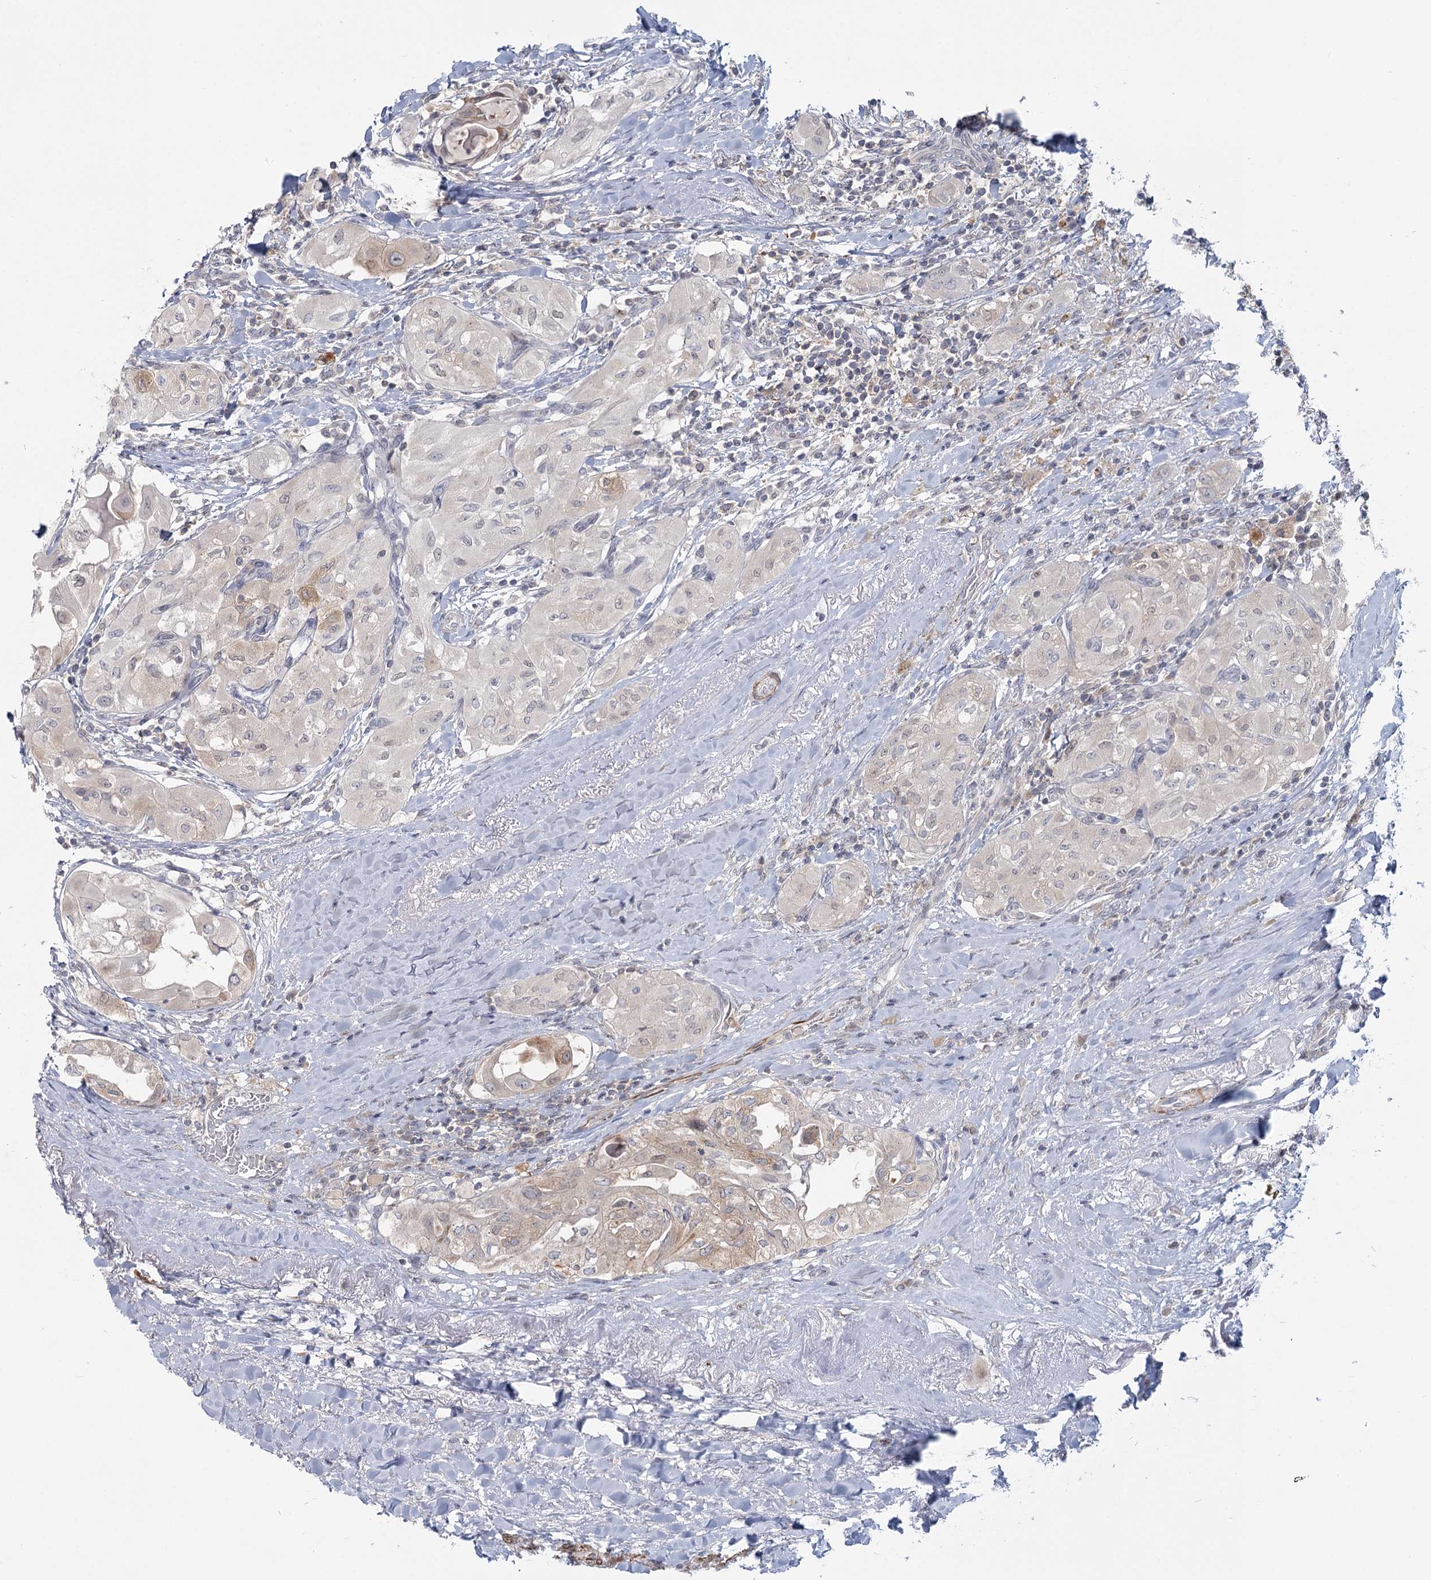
{"staining": {"intensity": "weak", "quantity": "<25%", "location": "cytoplasmic/membranous"}, "tissue": "thyroid cancer", "cell_type": "Tumor cells", "image_type": "cancer", "snomed": [{"axis": "morphology", "description": "Papillary adenocarcinoma, NOS"}, {"axis": "topography", "description": "Thyroid gland"}], "caption": "Tumor cells show no significant protein positivity in papillary adenocarcinoma (thyroid).", "gene": "USP11", "patient": {"sex": "female", "age": 59}}